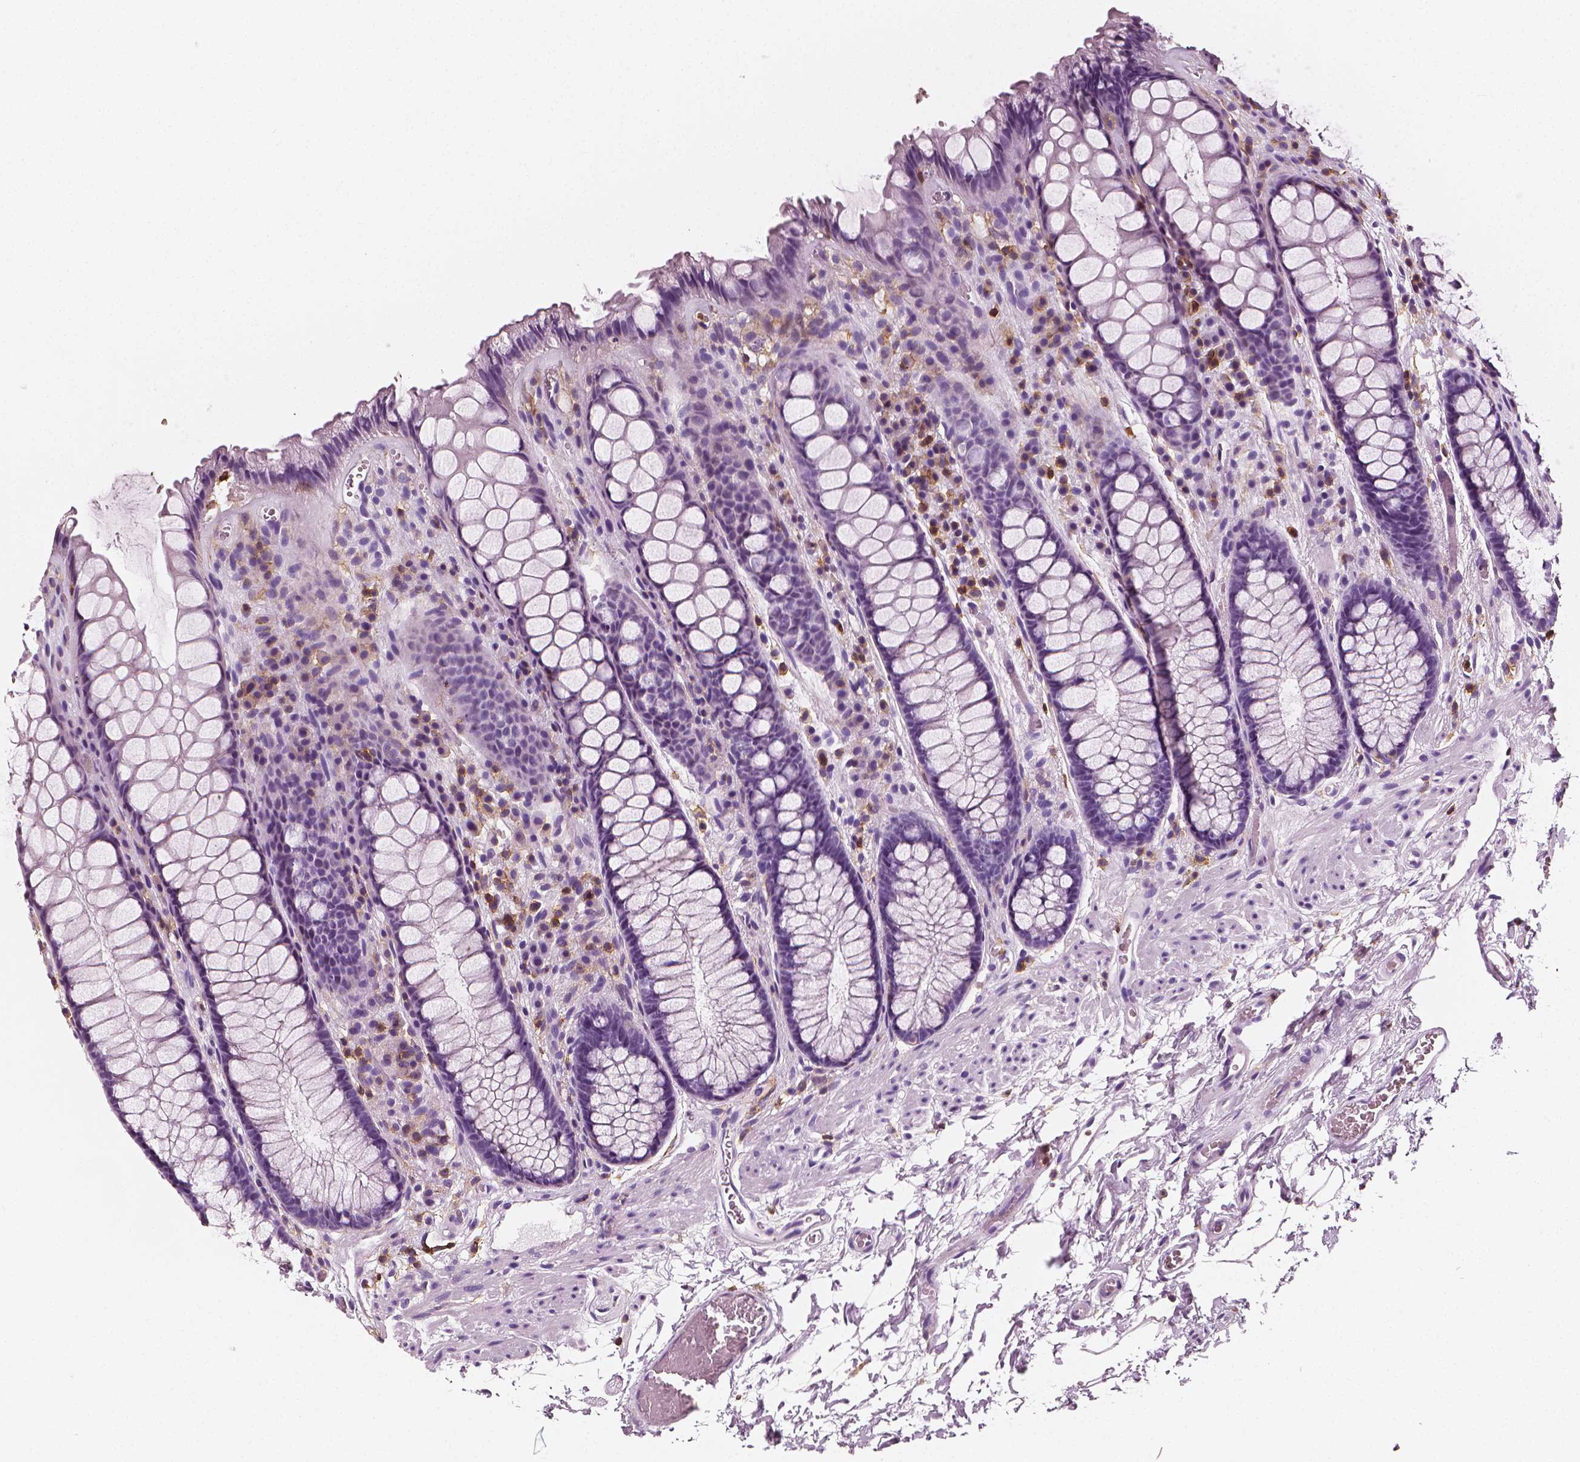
{"staining": {"intensity": "negative", "quantity": "none", "location": "none"}, "tissue": "rectum", "cell_type": "Glandular cells", "image_type": "normal", "snomed": [{"axis": "morphology", "description": "Normal tissue, NOS"}, {"axis": "topography", "description": "Rectum"}], "caption": "An image of human rectum is negative for staining in glandular cells. Brightfield microscopy of immunohistochemistry (IHC) stained with DAB (brown) and hematoxylin (blue), captured at high magnification.", "gene": "PTPRC", "patient": {"sex": "female", "age": 62}}